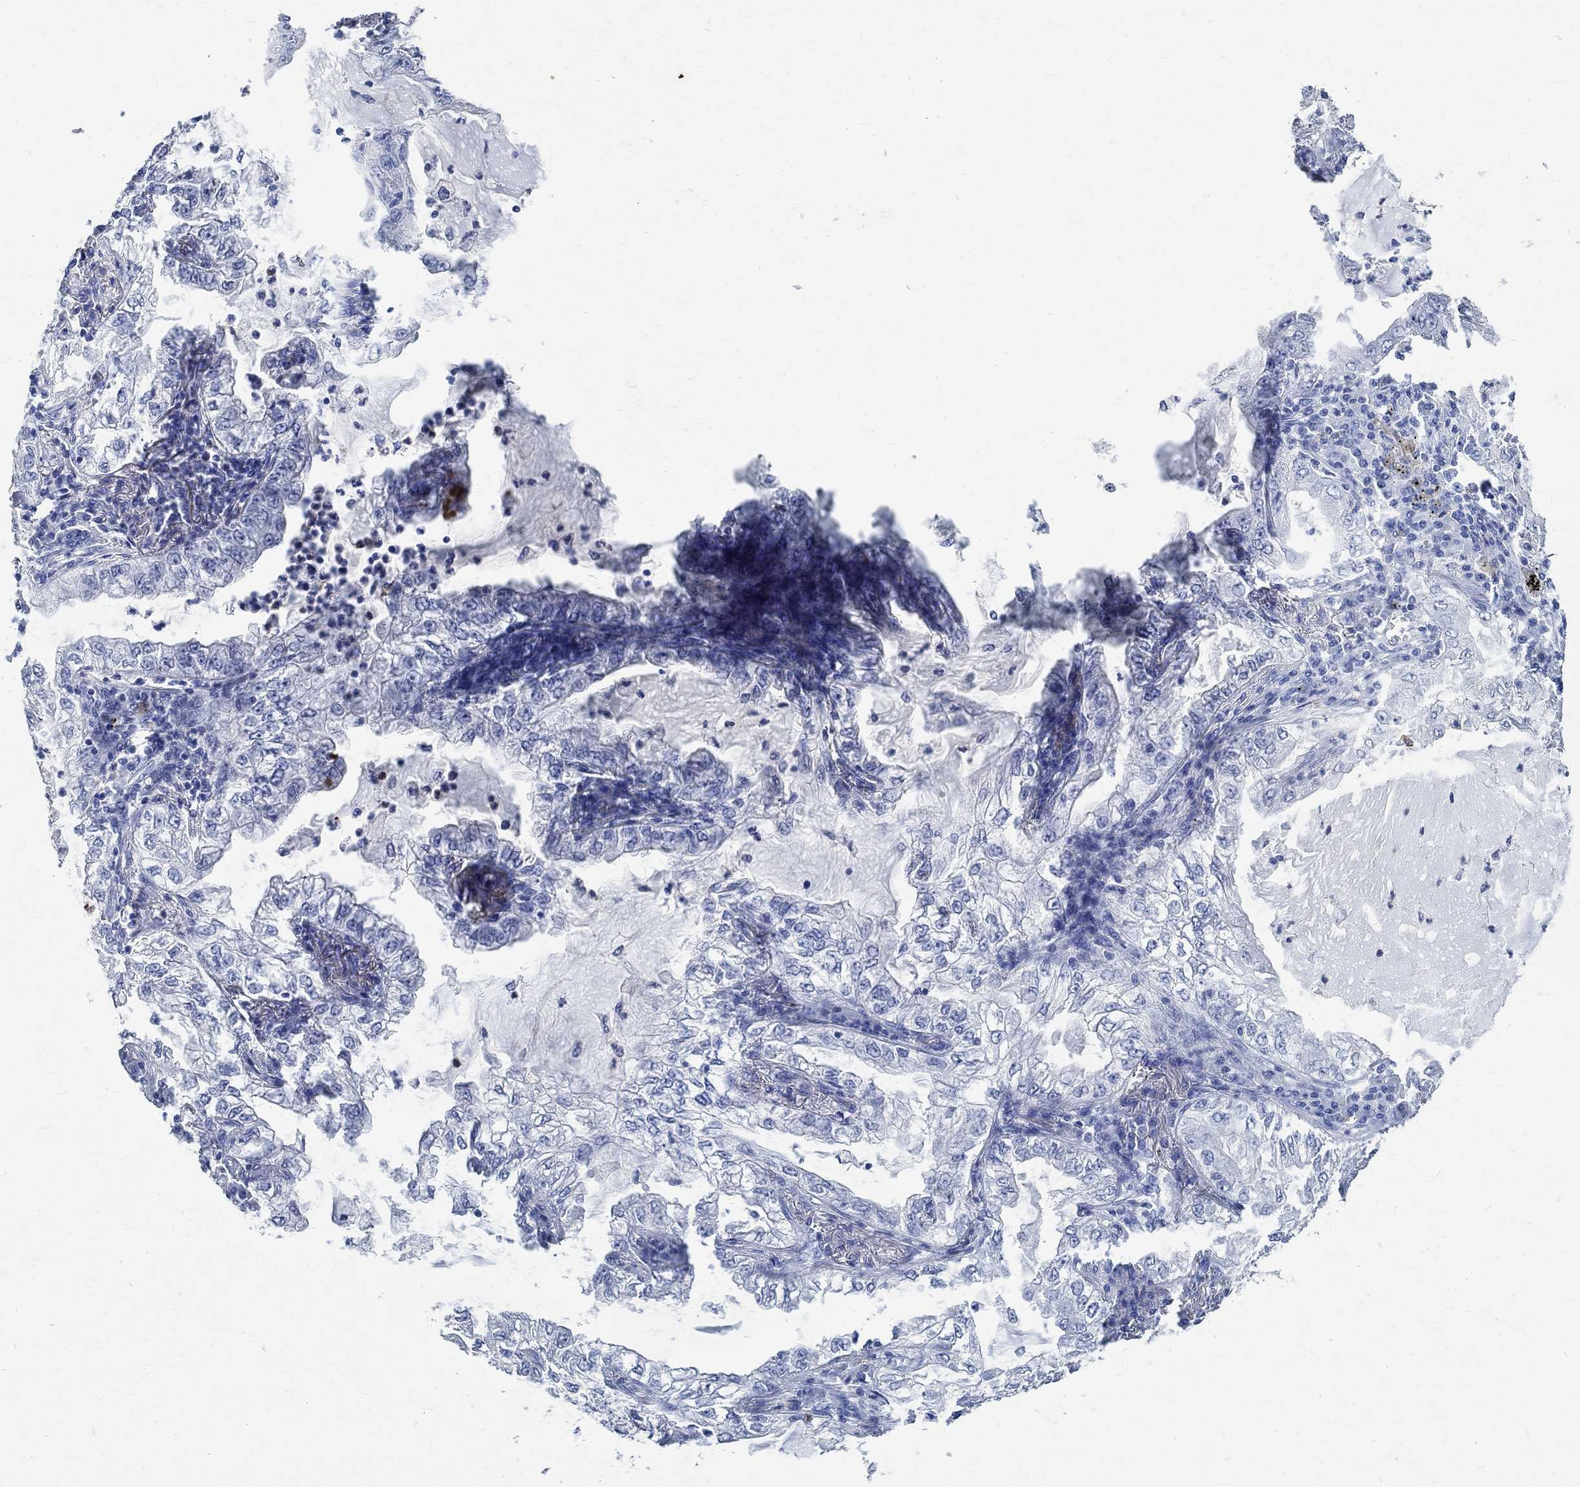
{"staining": {"intensity": "negative", "quantity": "none", "location": "none"}, "tissue": "lung cancer", "cell_type": "Tumor cells", "image_type": "cancer", "snomed": [{"axis": "morphology", "description": "Adenocarcinoma, NOS"}, {"axis": "topography", "description": "Lung"}], "caption": "IHC of human lung cancer (adenocarcinoma) demonstrates no expression in tumor cells.", "gene": "TMEM221", "patient": {"sex": "female", "age": 73}}